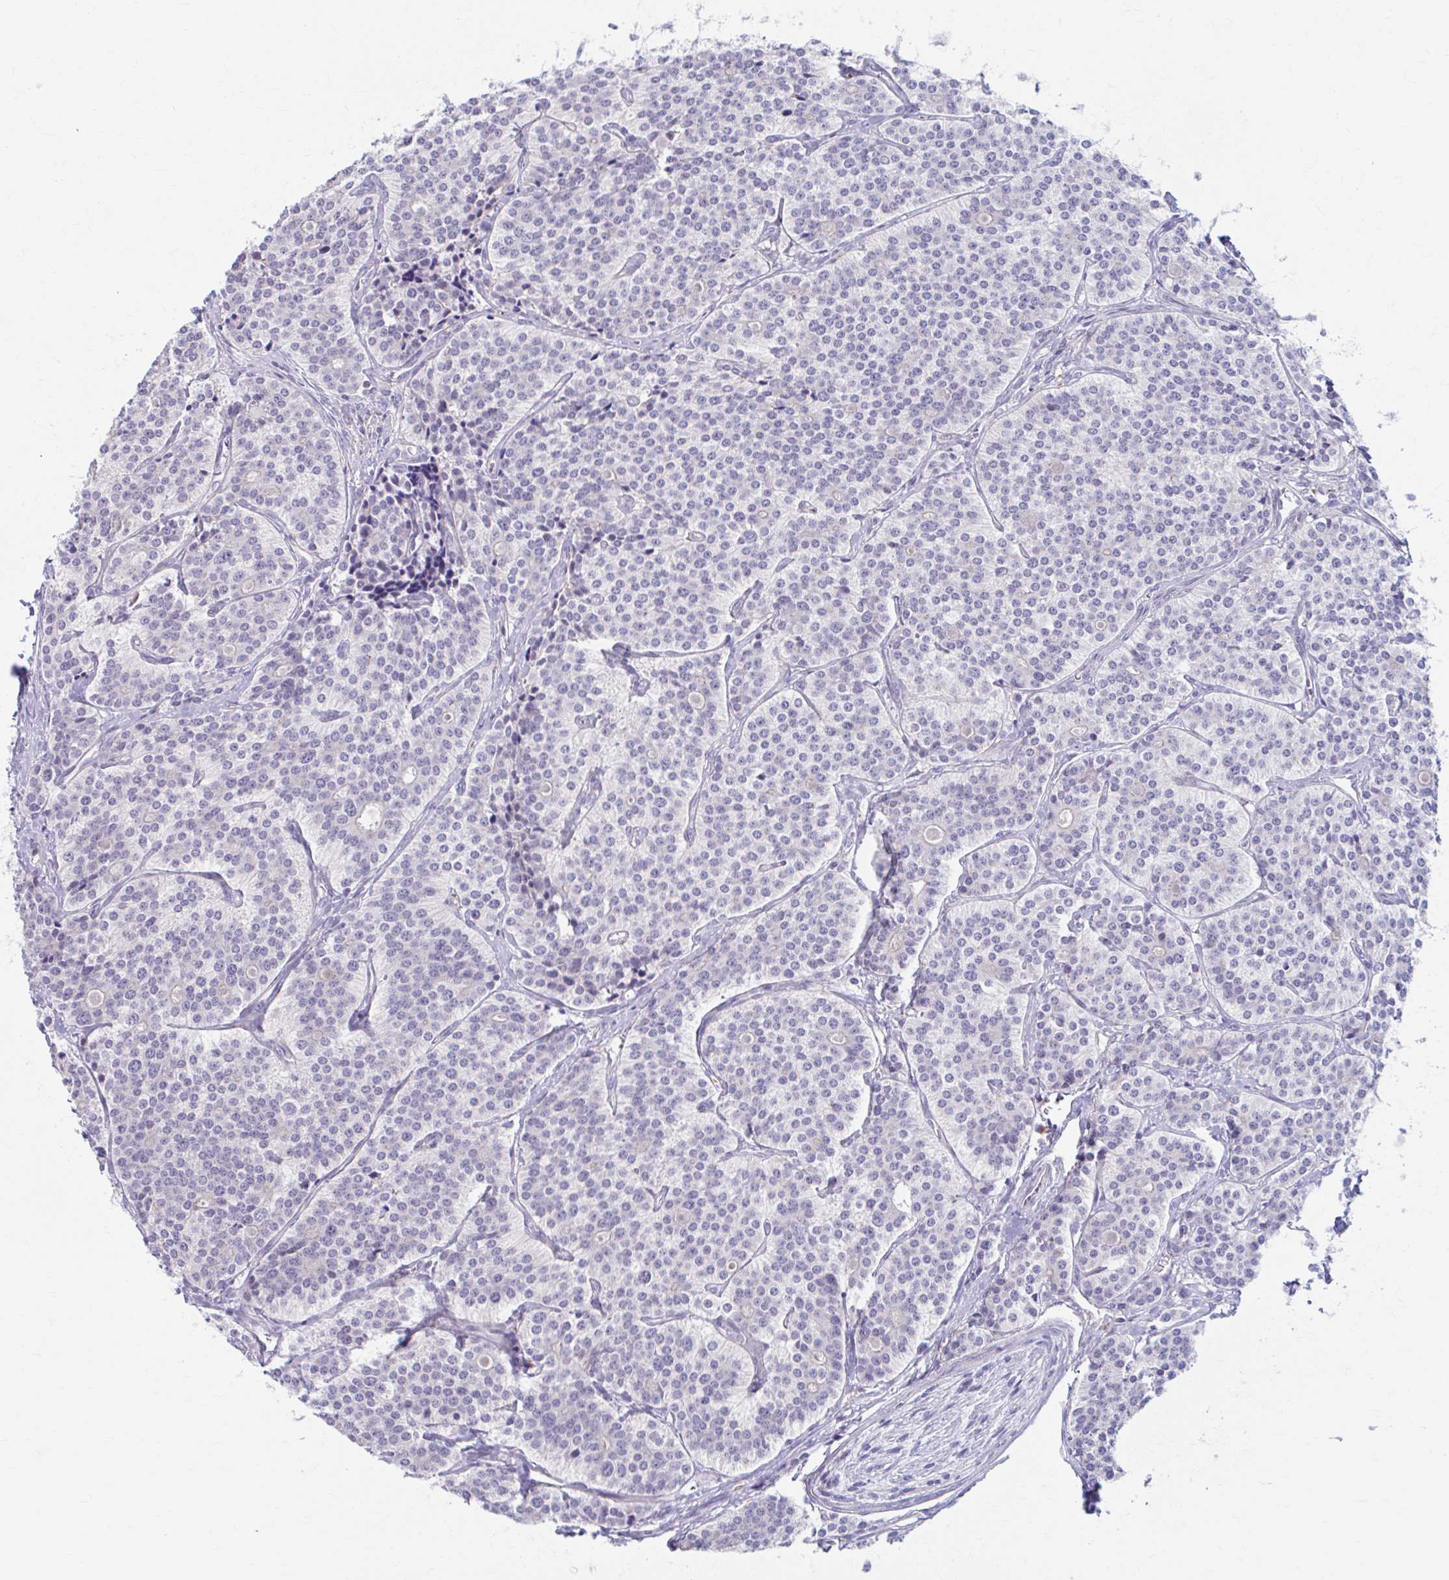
{"staining": {"intensity": "negative", "quantity": "none", "location": "none"}, "tissue": "carcinoid", "cell_type": "Tumor cells", "image_type": "cancer", "snomed": [{"axis": "morphology", "description": "Carcinoid, malignant, NOS"}, {"axis": "topography", "description": "Small intestine"}], "caption": "Immunohistochemical staining of human malignant carcinoid demonstrates no significant staining in tumor cells. (DAB (3,3'-diaminobenzidine) immunohistochemistry (IHC) visualized using brightfield microscopy, high magnification).", "gene": "ADAT3", "patient": {"sex": "male", "age": 63}}